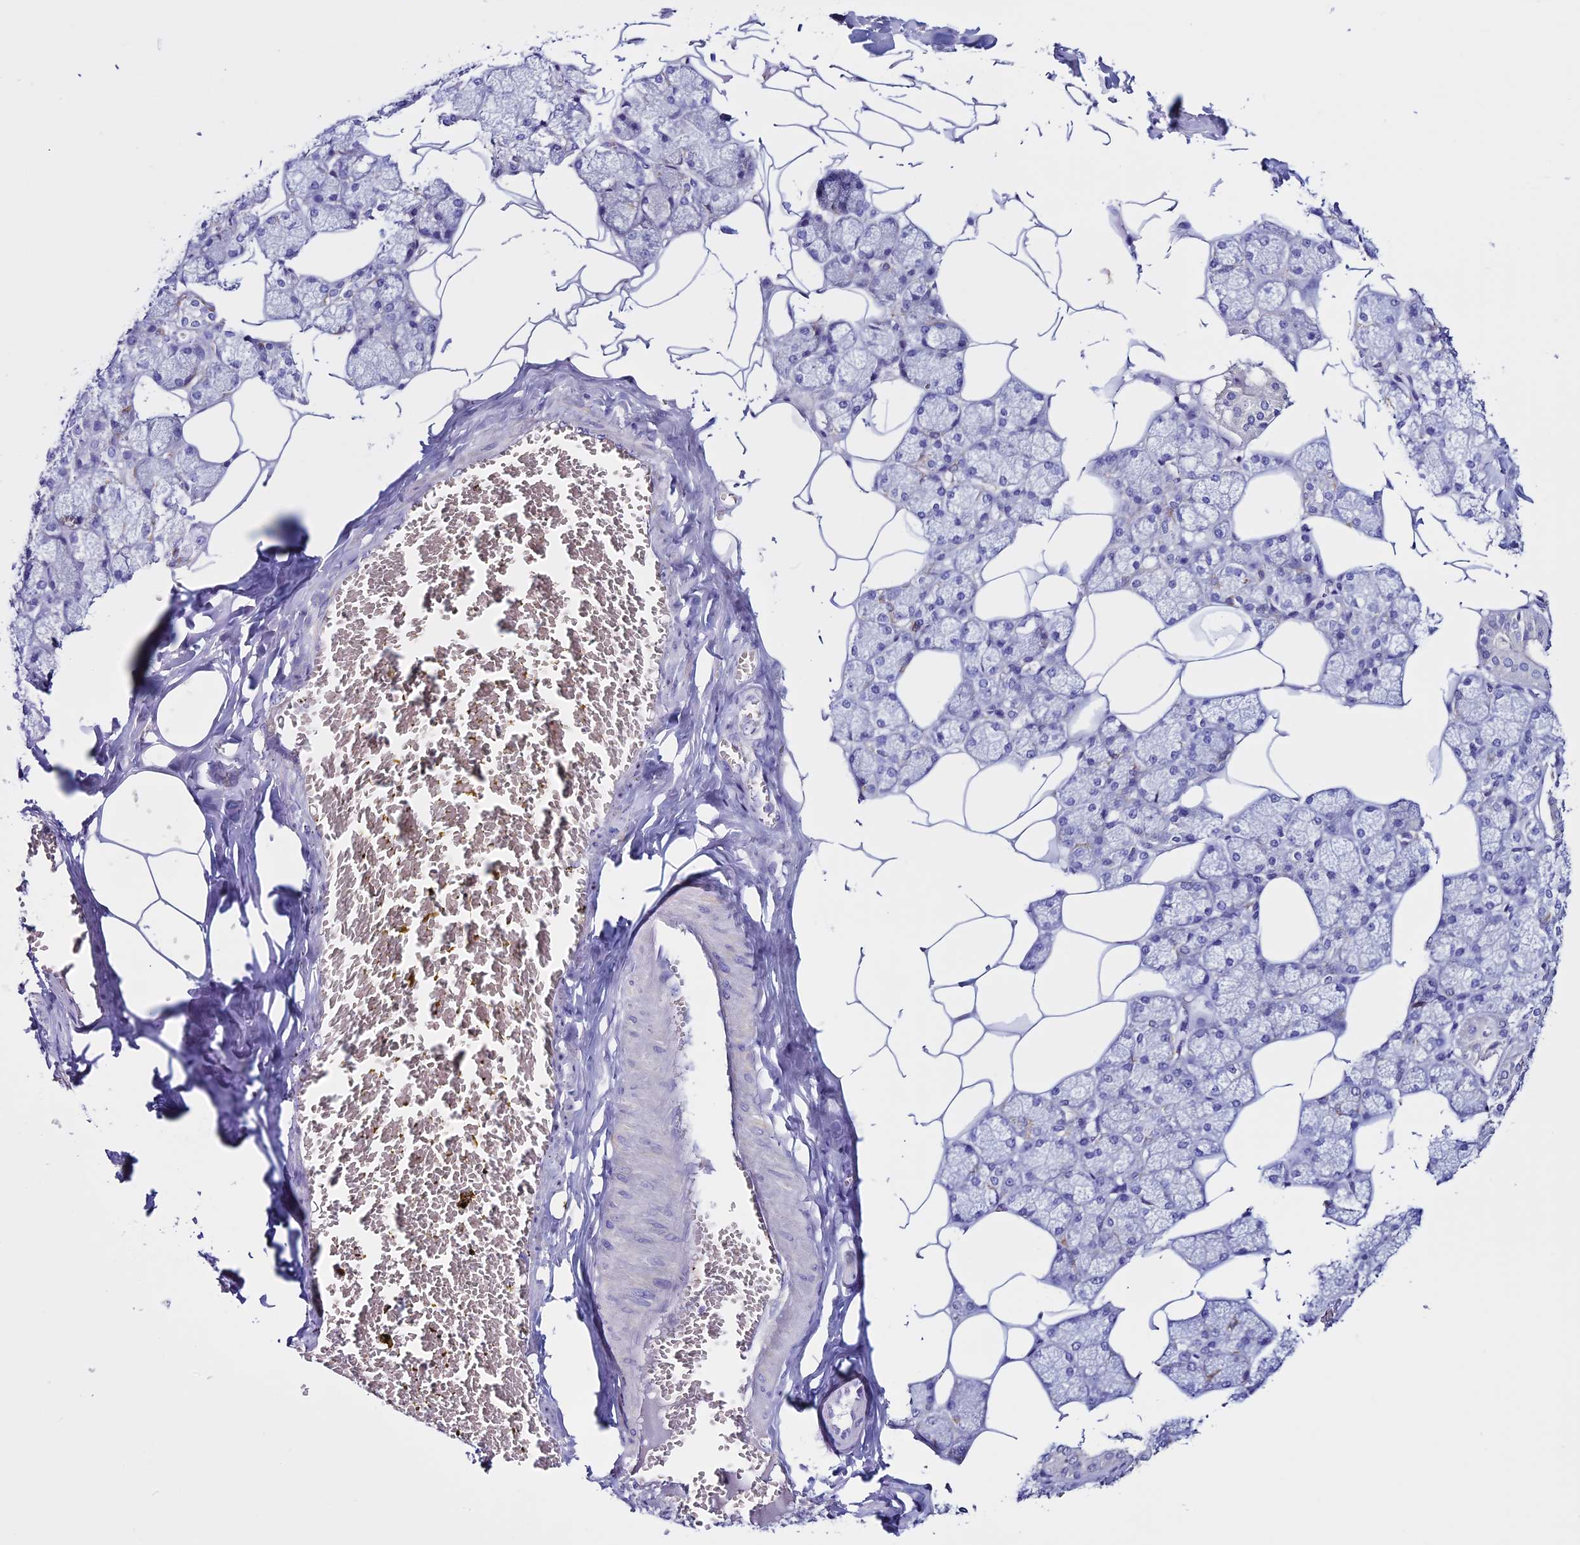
{"staining": {"intensity": "negative", "quantity": "none", "location": "none"}, "tissue": "salivary gland", "cell_type": "Glandular cells", "image_type": "normal", "snomed": [{"axis": "morphology", "description": "Normal tissue, NOS"}, {"axis": "topography", "description": "Salivary gland"}], "caption": "Immunohistochemical staining of benign salivary gland displays no significant staining in glandular cells. The staining is performed using DAB brown chromogen with nuclei counter-stained in using hematoxylin.", "gene": "CLEC2L", "patient": {"sex": "male", "age": 62}}